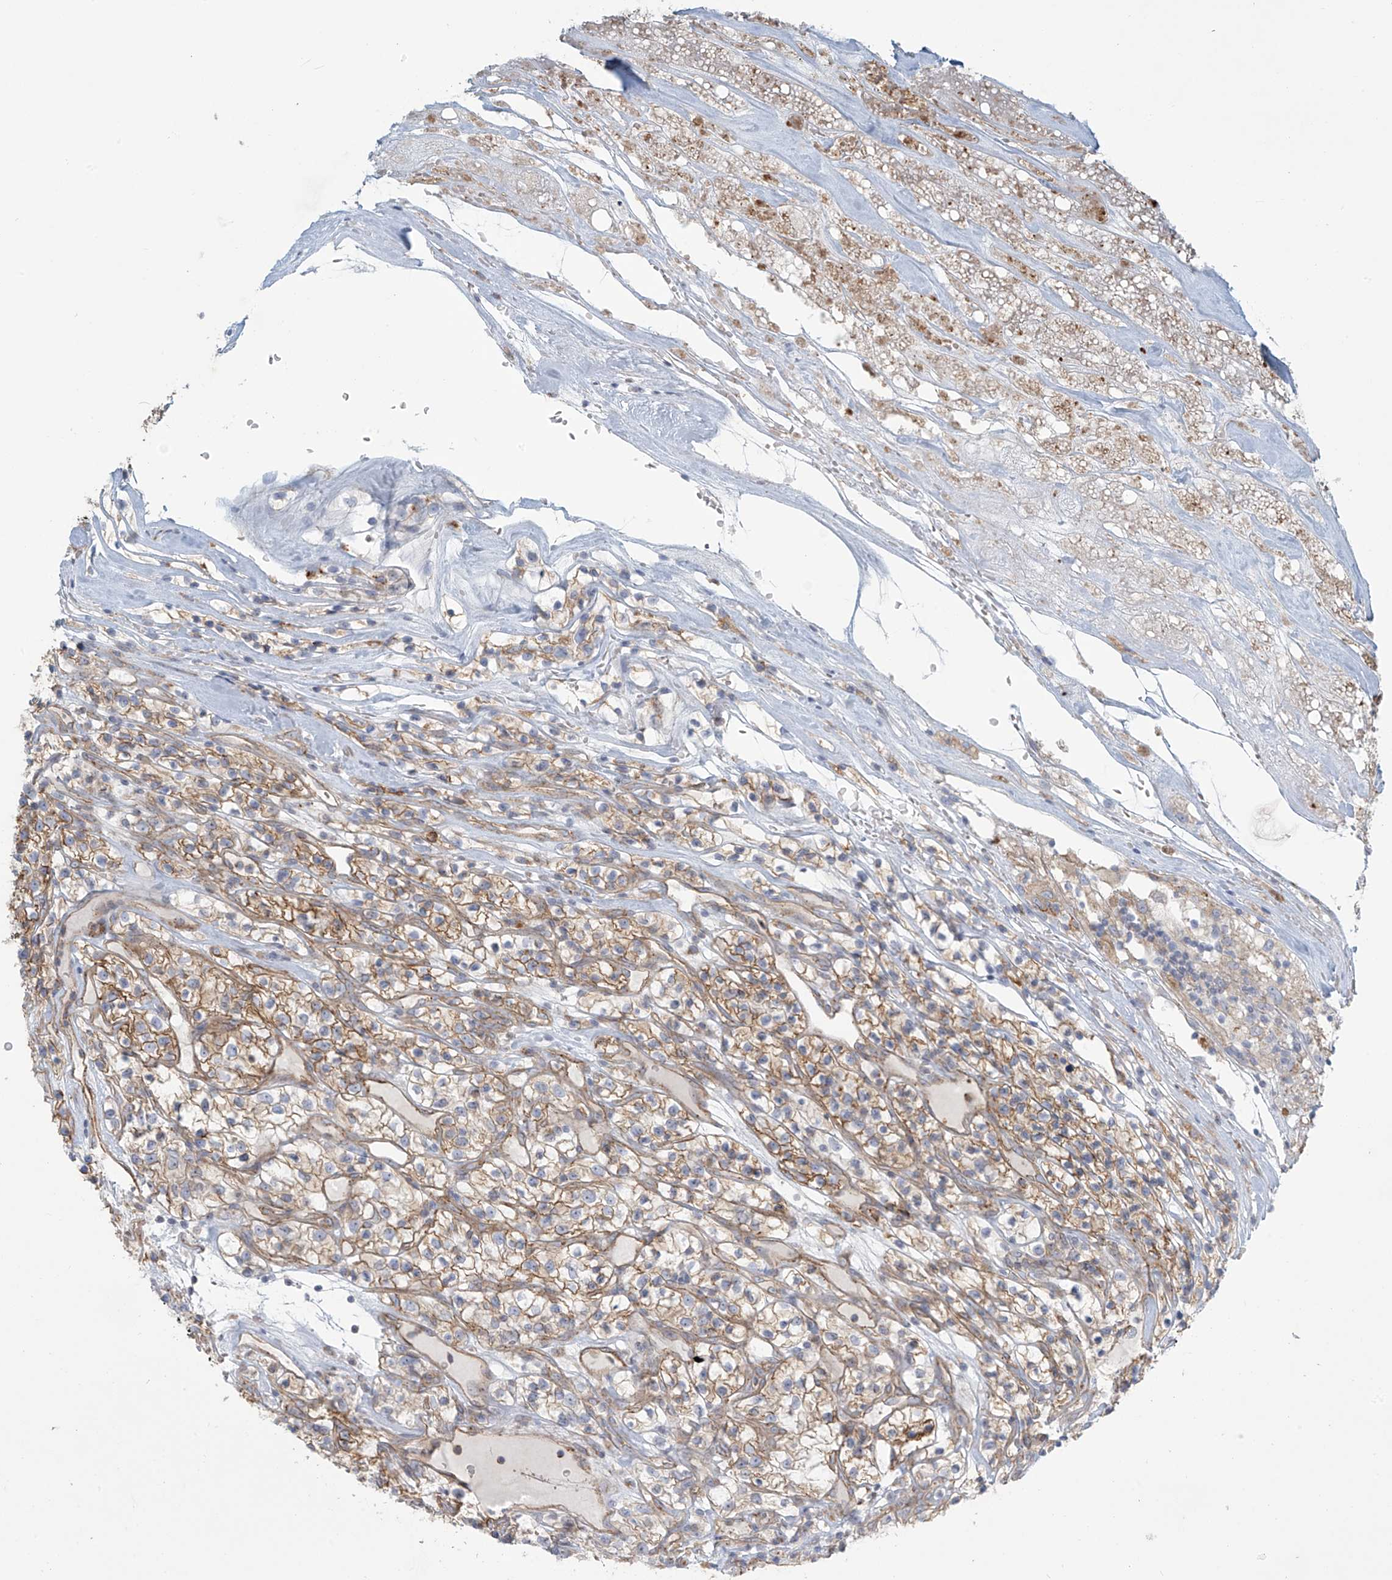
{"staining": {"intensity": "weak", "quantity": "25%-75%", "location": "cytoplasmic/membranous"}, "tissue": "renal cancer", "cell_type": "Tumor cells", "image_type": "cancer", "snomed": [{"axis": "morphology", "description": "Adenocarcinoma, NOS"}, {"axis": "topography", "description": "Kidney"}], "caption": "A high-resolution photomicrograph shows immunohistochemistry (IHC) staining of renal adenocarcinoma, which reveals weak cytoplasmic/membranous expression in approximately 25%-75% of tumor cells. Using DAB (brown) and hematoxylin (blue) stains, captured at high magnification using brightfield microscopy.", "gene": "LZTS3", "patient": {"sex": "female", "age": 57}}